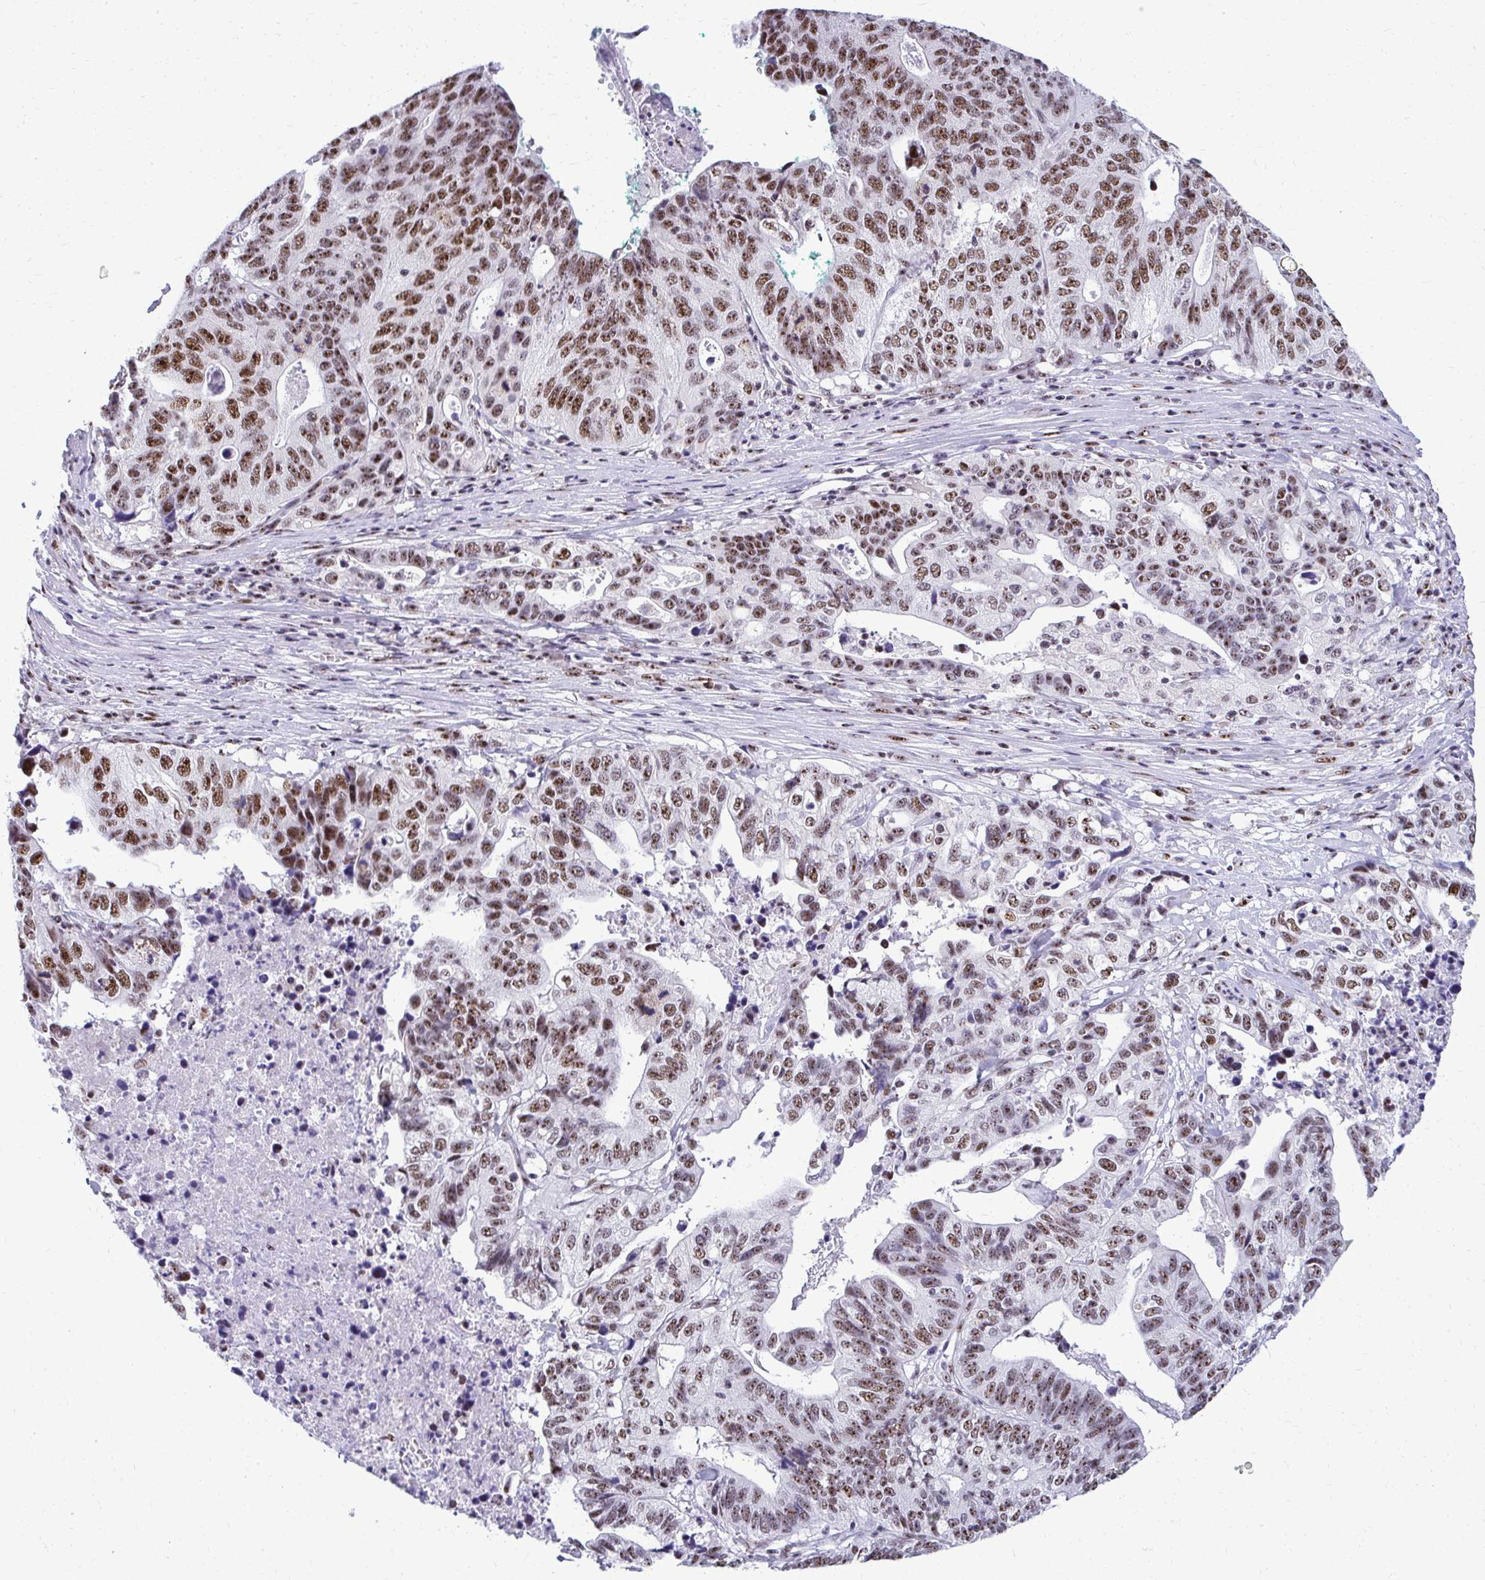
{"staining": {"intensity": "moderate", "quantity": "25%-75%", "location": "nuclear"}, "tissue": "stomach cancer", "cell_type": "Tumor cells", "image_type": "cancer", "snomed": [{"axis": "morphology", "description": "Adenocarcinoma, NOS"}, {"axis": "topography", "description": "Stomach, upper"}], "caption": "DAB immunohistochemical staining of adenocarcinoma (stomach) displays moderate nuclear protein expression in approximately 25%-75% of tumor cells.", "gene": "PELP1", "patient": {"sex": "female", "age": 67}}